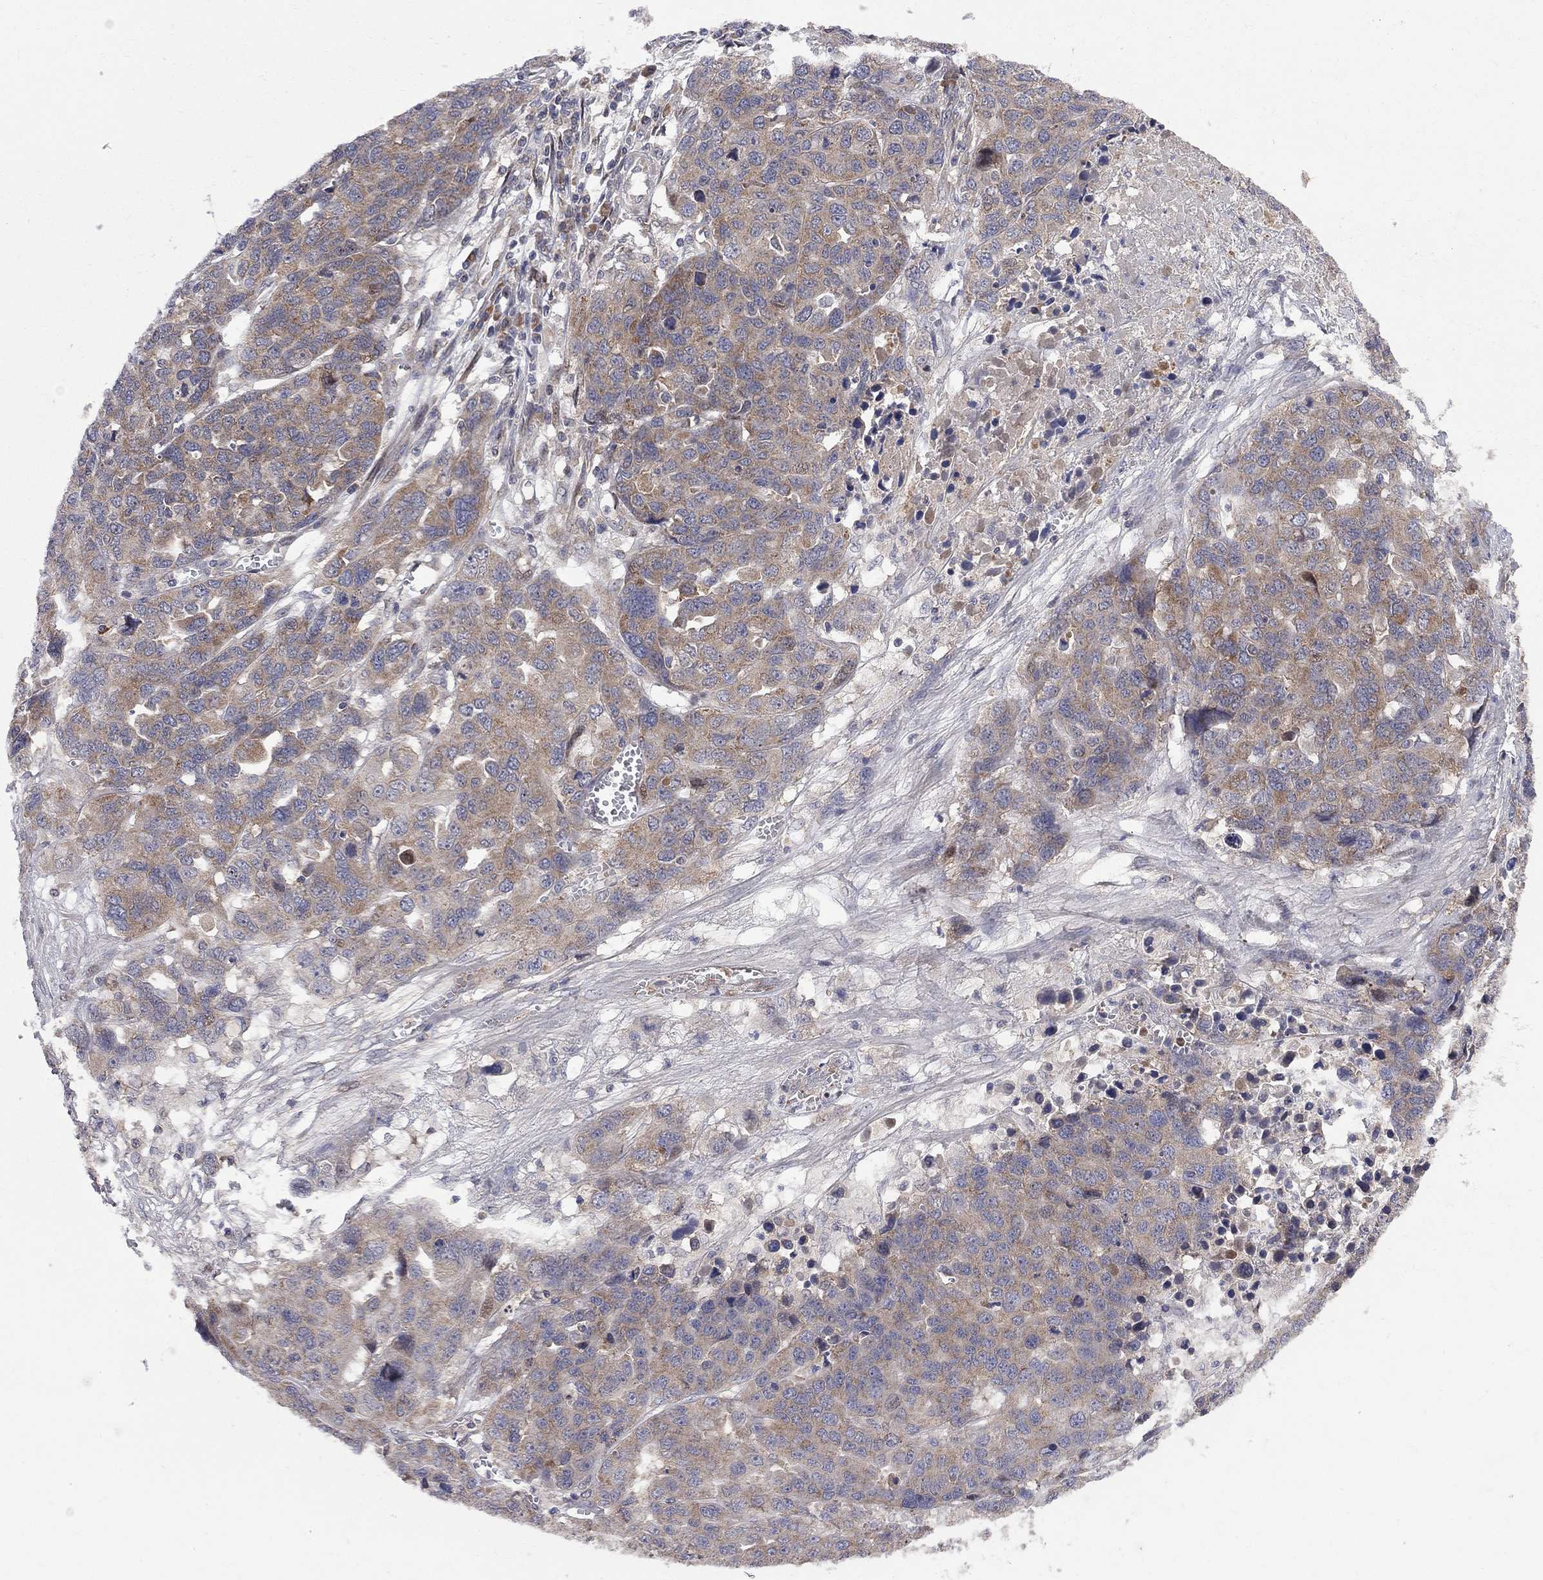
{"staining": {"intensity": "weak", "quantity": "25%-75%", "location": "cytoplasmic/membranous"}, "tissue": "ovarian cancer", "cell_type": "Tumor cells", "image_type": "cancer", "snomed": [{"axis": "morphology", "description": "Cystadenocarcinoma, serous, NOS"}, {"axis": "topography", "description": "Ovary"}], "caption": "Ovarian cancer (serous cystadenocarcinoma) tissue displays weak cytoplasmic/membranous positivity in approximately 25%-75% of tumor cells", "gene": "CNOT11", "patient": {"sex": "female", "age": 87}}